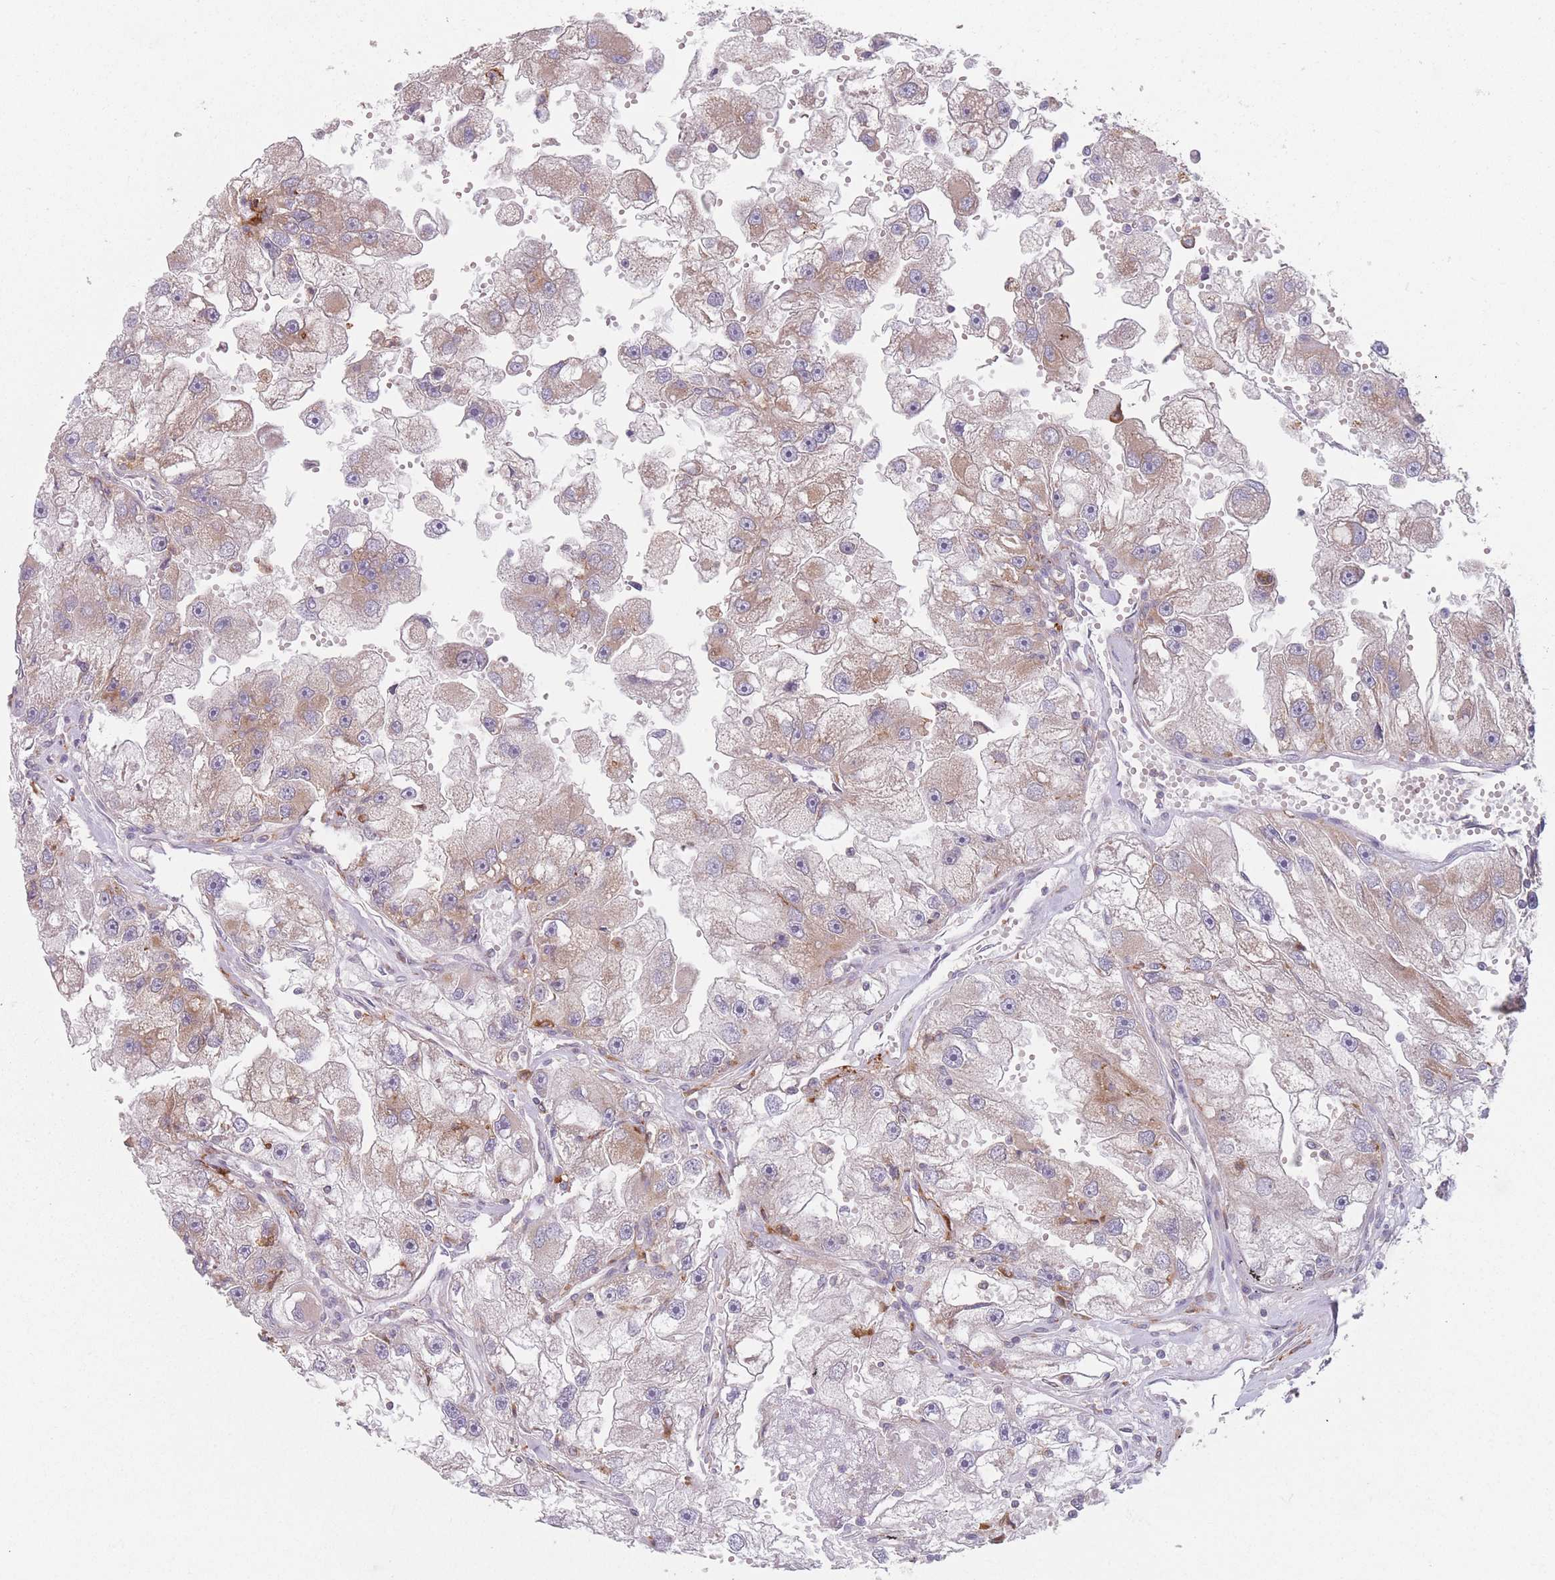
{"staining": {"intensity": "weak", "quantity": "25%-75%", "location": "cytoplasmic/membranous"}, "tissue": "renal cancer", "cell_type": "Tumor cells", "image_type": "cancer", "snomed": [{"axis": "morphology", "description": "Adenocarcinoma, NOS"}, {"axis": "topography", "description": "Kidney"}], "caption": "Immunohistochemistry image of neoplastic tissue: human adenocarcinoma (renal) stained using immunohistochemistry (IHC) exhibits low levels of weak protein expression localized specifically in the cytoplasmic/membranous of tumor cells, appearing as a cytoplasmic/membranous brown color.", "gene": "PPM1A", "patient": {"sex": "male", "age": 63}}